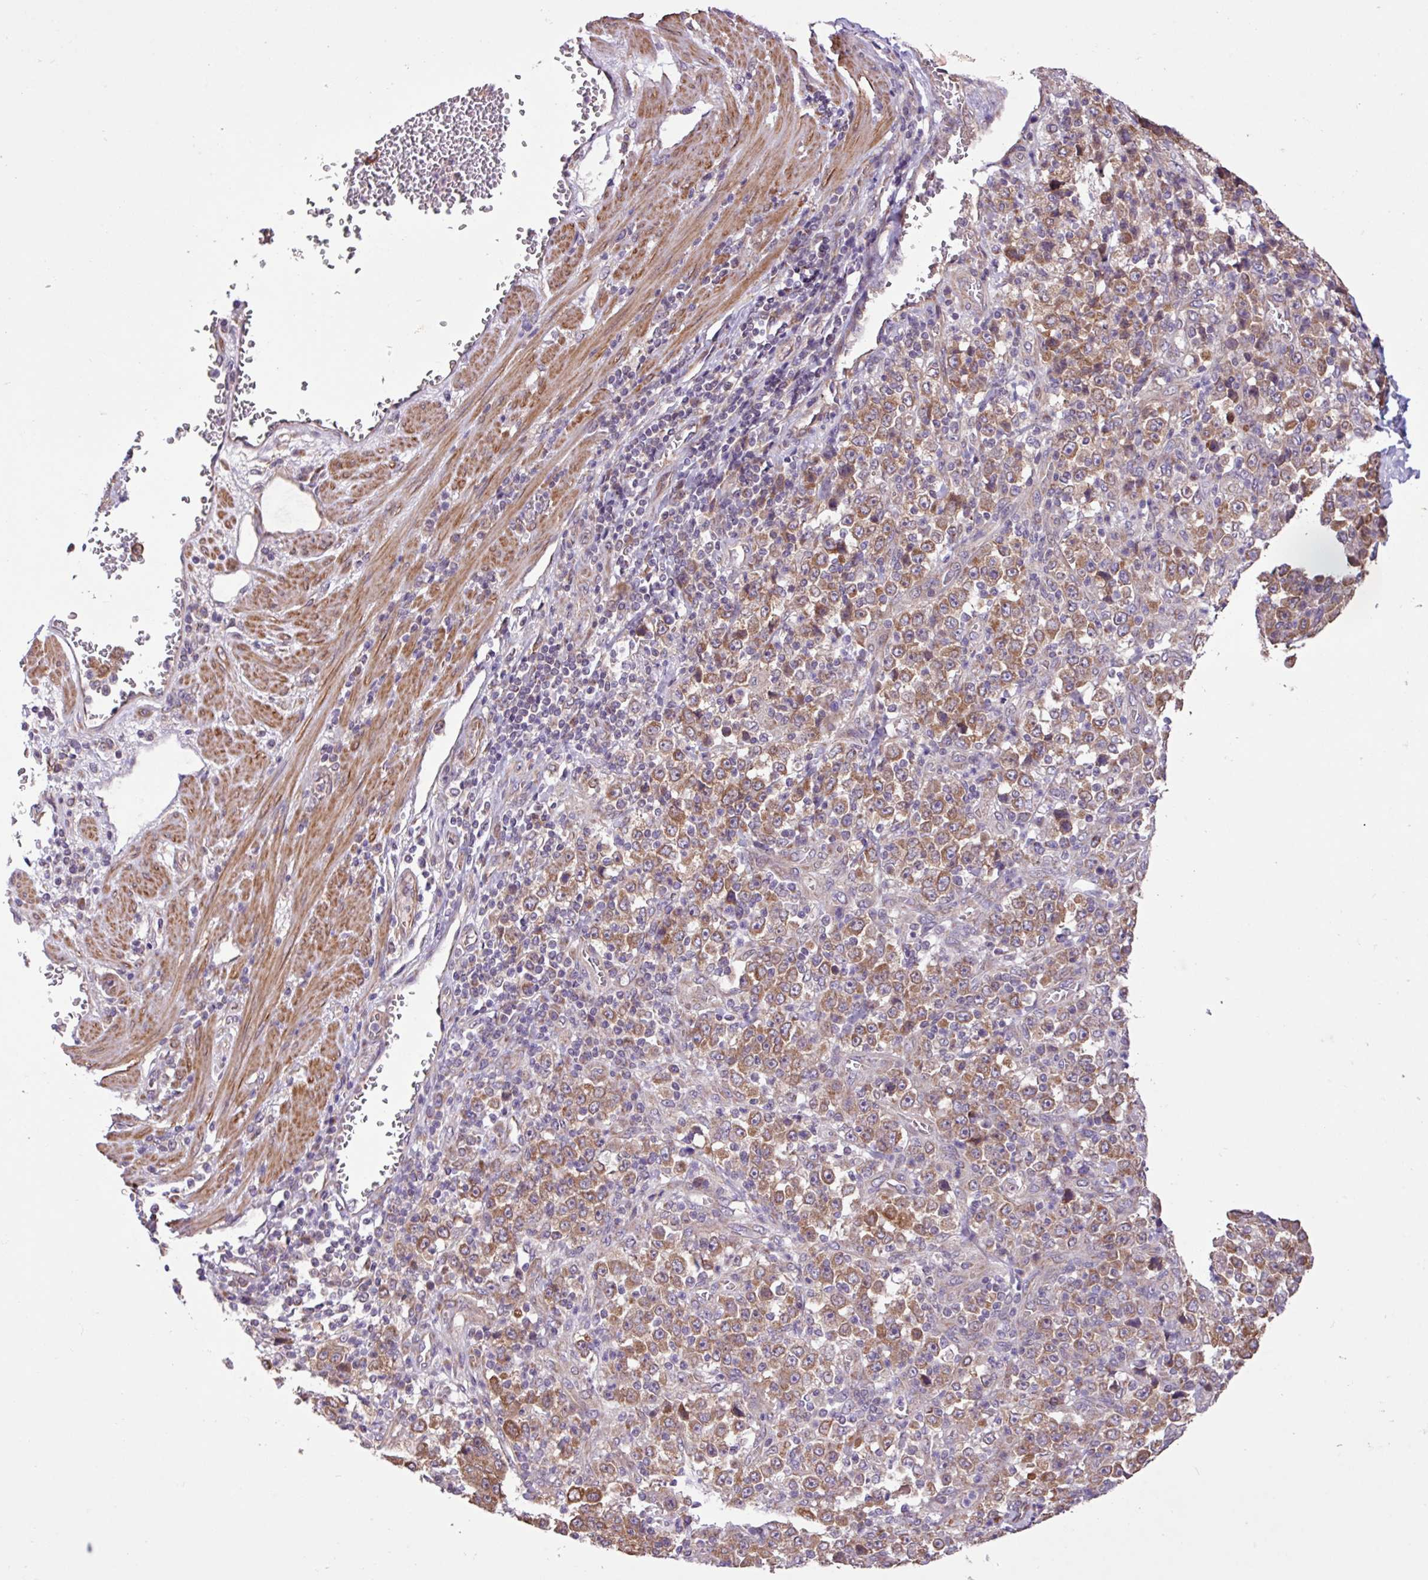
{"staining": {"intensity": "moderate", "quantity": ">75%", "location": "cytoplasmic/membranous"}, "tissue": "stomach cancer", "cell_type": "Tumor cells", "image_type": "cancer", "snomed": [{"axis": "morphology", "description": "Normal tissue, NOS"}, {"axis": "morphology", "description": "Adenocarcinoma, NOS"}, {"axis": "topography", "description": "Stomach, upper"}, {"axis": "topography", "description": "Stomach"}], "caption": "Immunohistochemistry (IHC) histopathology image of stomach cancer (adenocarcinoma) stained for a protein (brown), which shows medium levels of moderate cytoplasmic/membranous expression in approximately >75% of tumor cells.", "gene": "TIMM10B", "patient": {"sex": "male", "age": 59}}